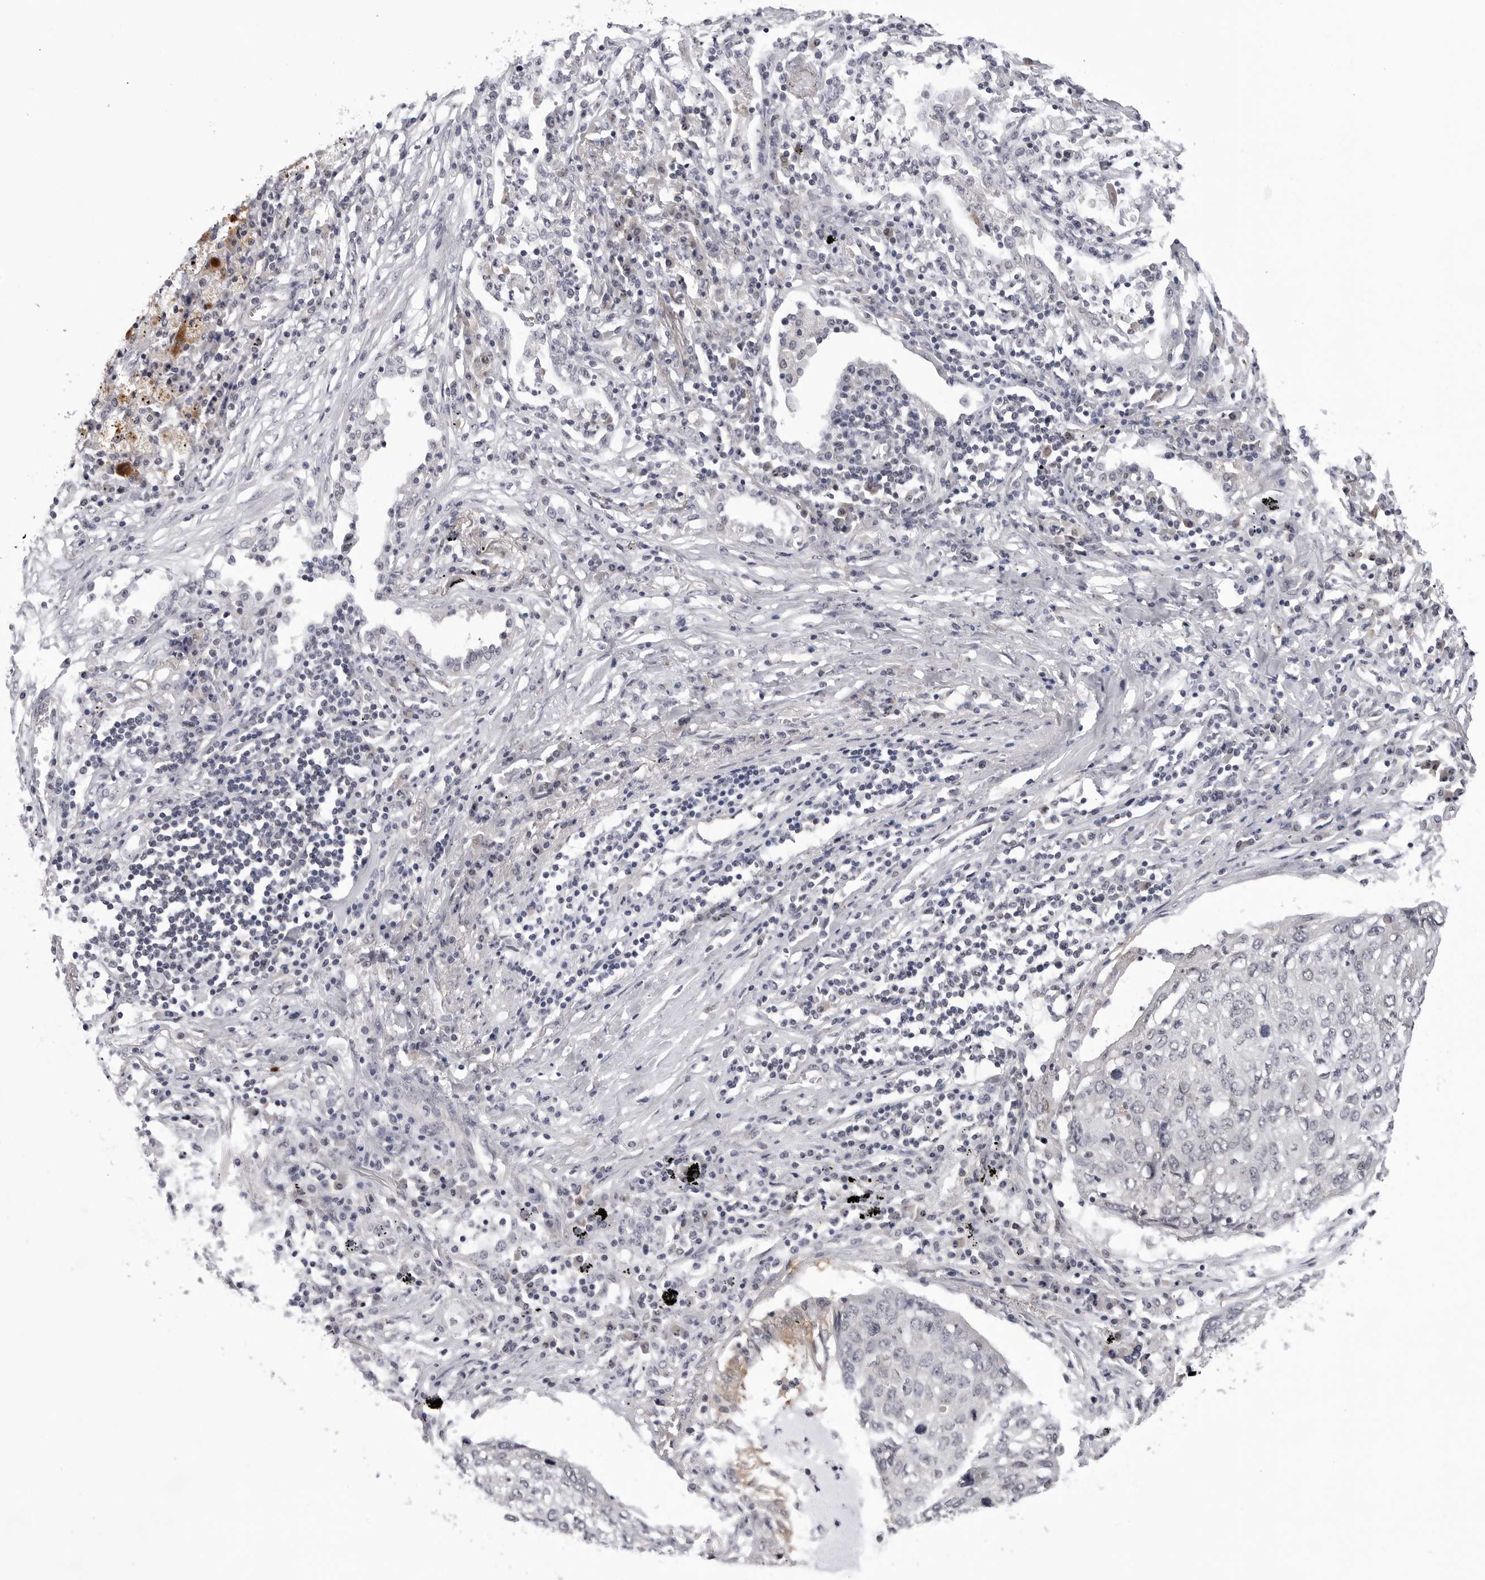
{"staining": {"intensity": "negative", "quantity": "none", "location": "none"}, "tissue": "lung cancer", "cell_type": "Tumor cells", "image_type": "cancer", "snomed": [{"axis": "morphology", "description": "Squamous cell carcinoma, NOS"}, {"axis": "topography", "description": "Lung"}], "caption": "The IHC micrograph has no significant expression in tumor cells of squamous cell carcinoma (lung) tissue. Brightfield microscopy of immunohistochemistry stained with DAB (brown) and hematoxylin (blue), captured at high magnification.", "gene": "CDK20", "patient": {"sex": "female", "age": 63}}